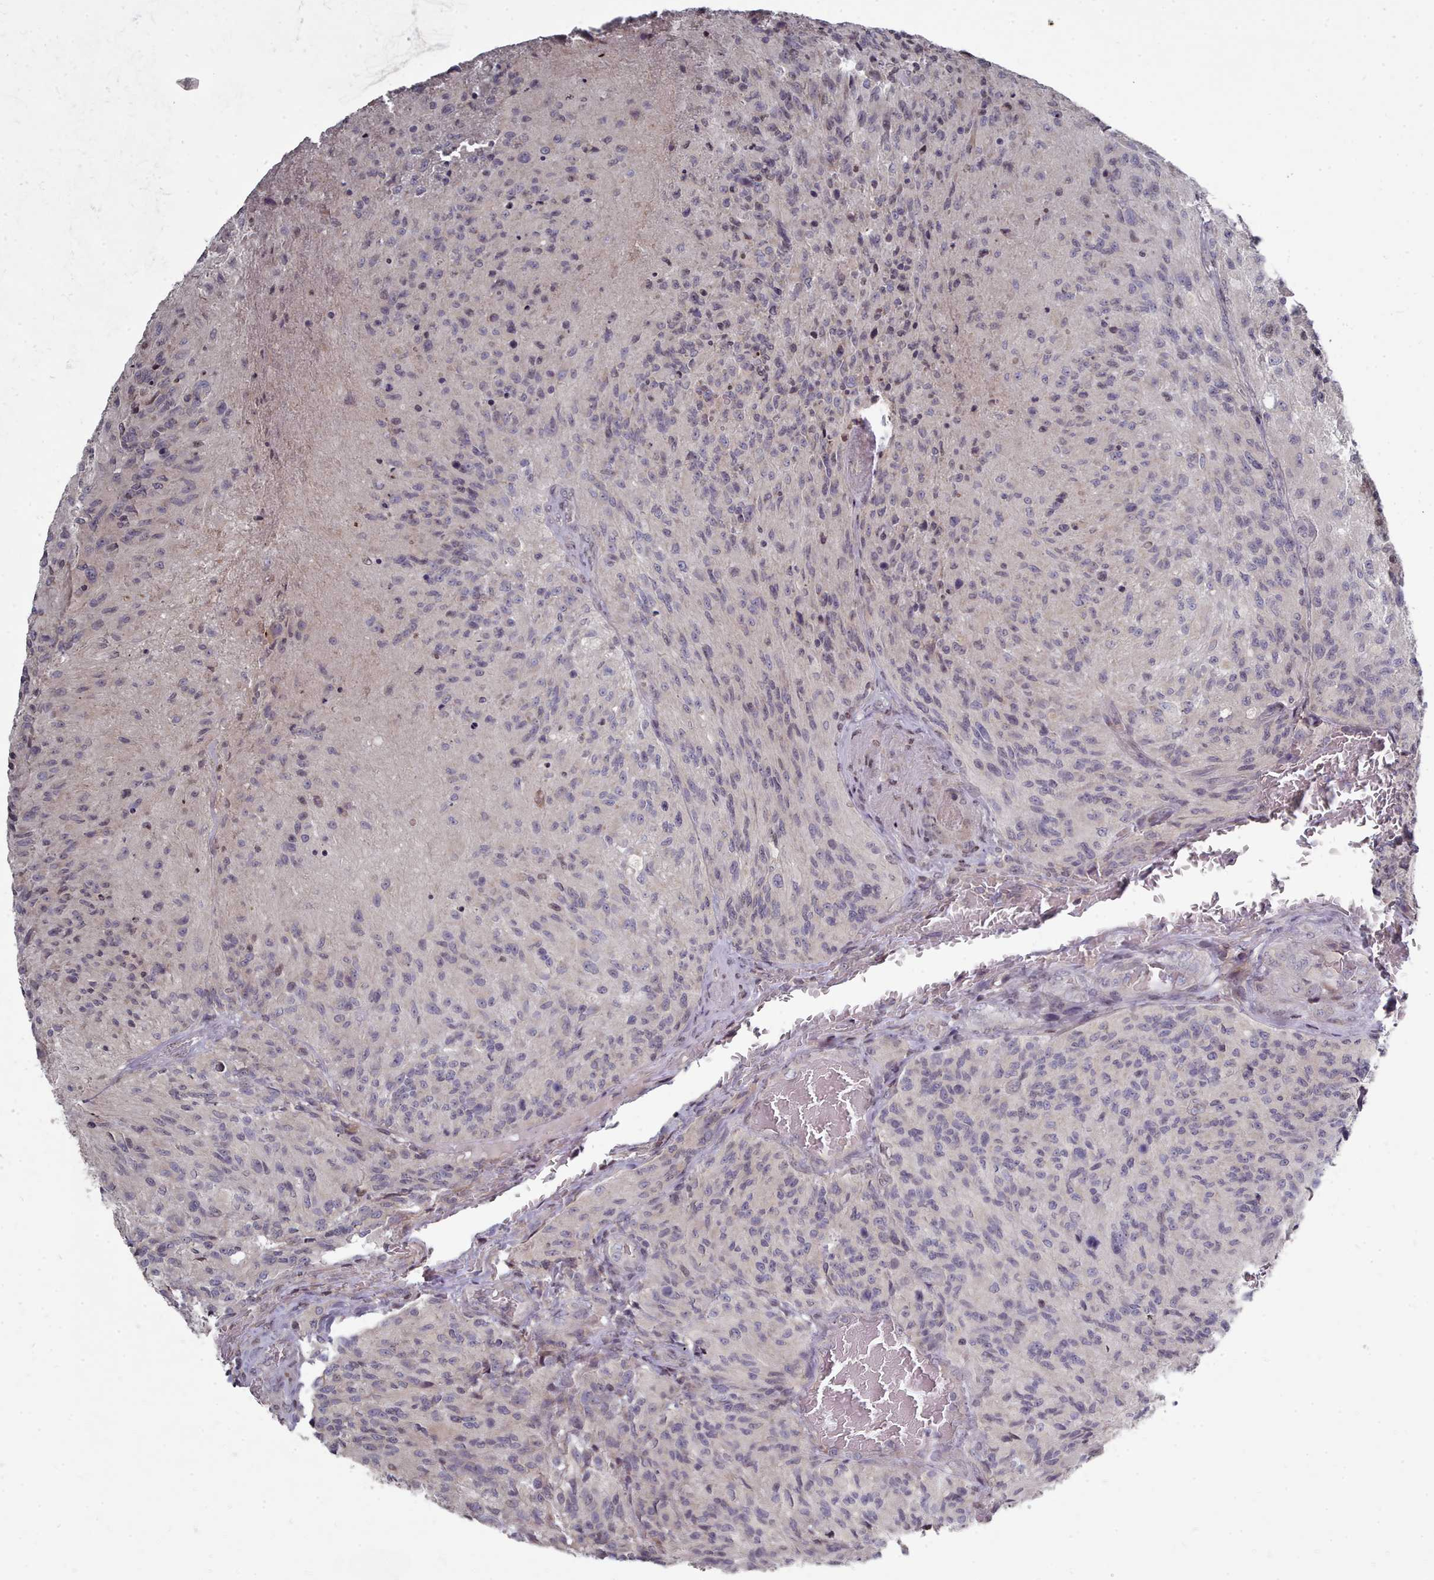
{"staining": {"intensity": "negative", "quantity": "none", "location": "none"}, "tissue": "glioma", "cell_type": "Tumor cells", "image_type": "cancer", "snomed": [{"axis": "morphology", "description": "Normal tissue, NOS"}, {"axis": "morphology", "description": "Glioma, malignant, High grade"}, {"axis": "topography", "description": "Cerebral cortex"}], "caption": "High-grade glioma (malignant) was stained to show a protein in brown. There is no significant staining in tumor cells.", "gene": "ACKR3", "patient": {"sex": "male", "age": 56}}